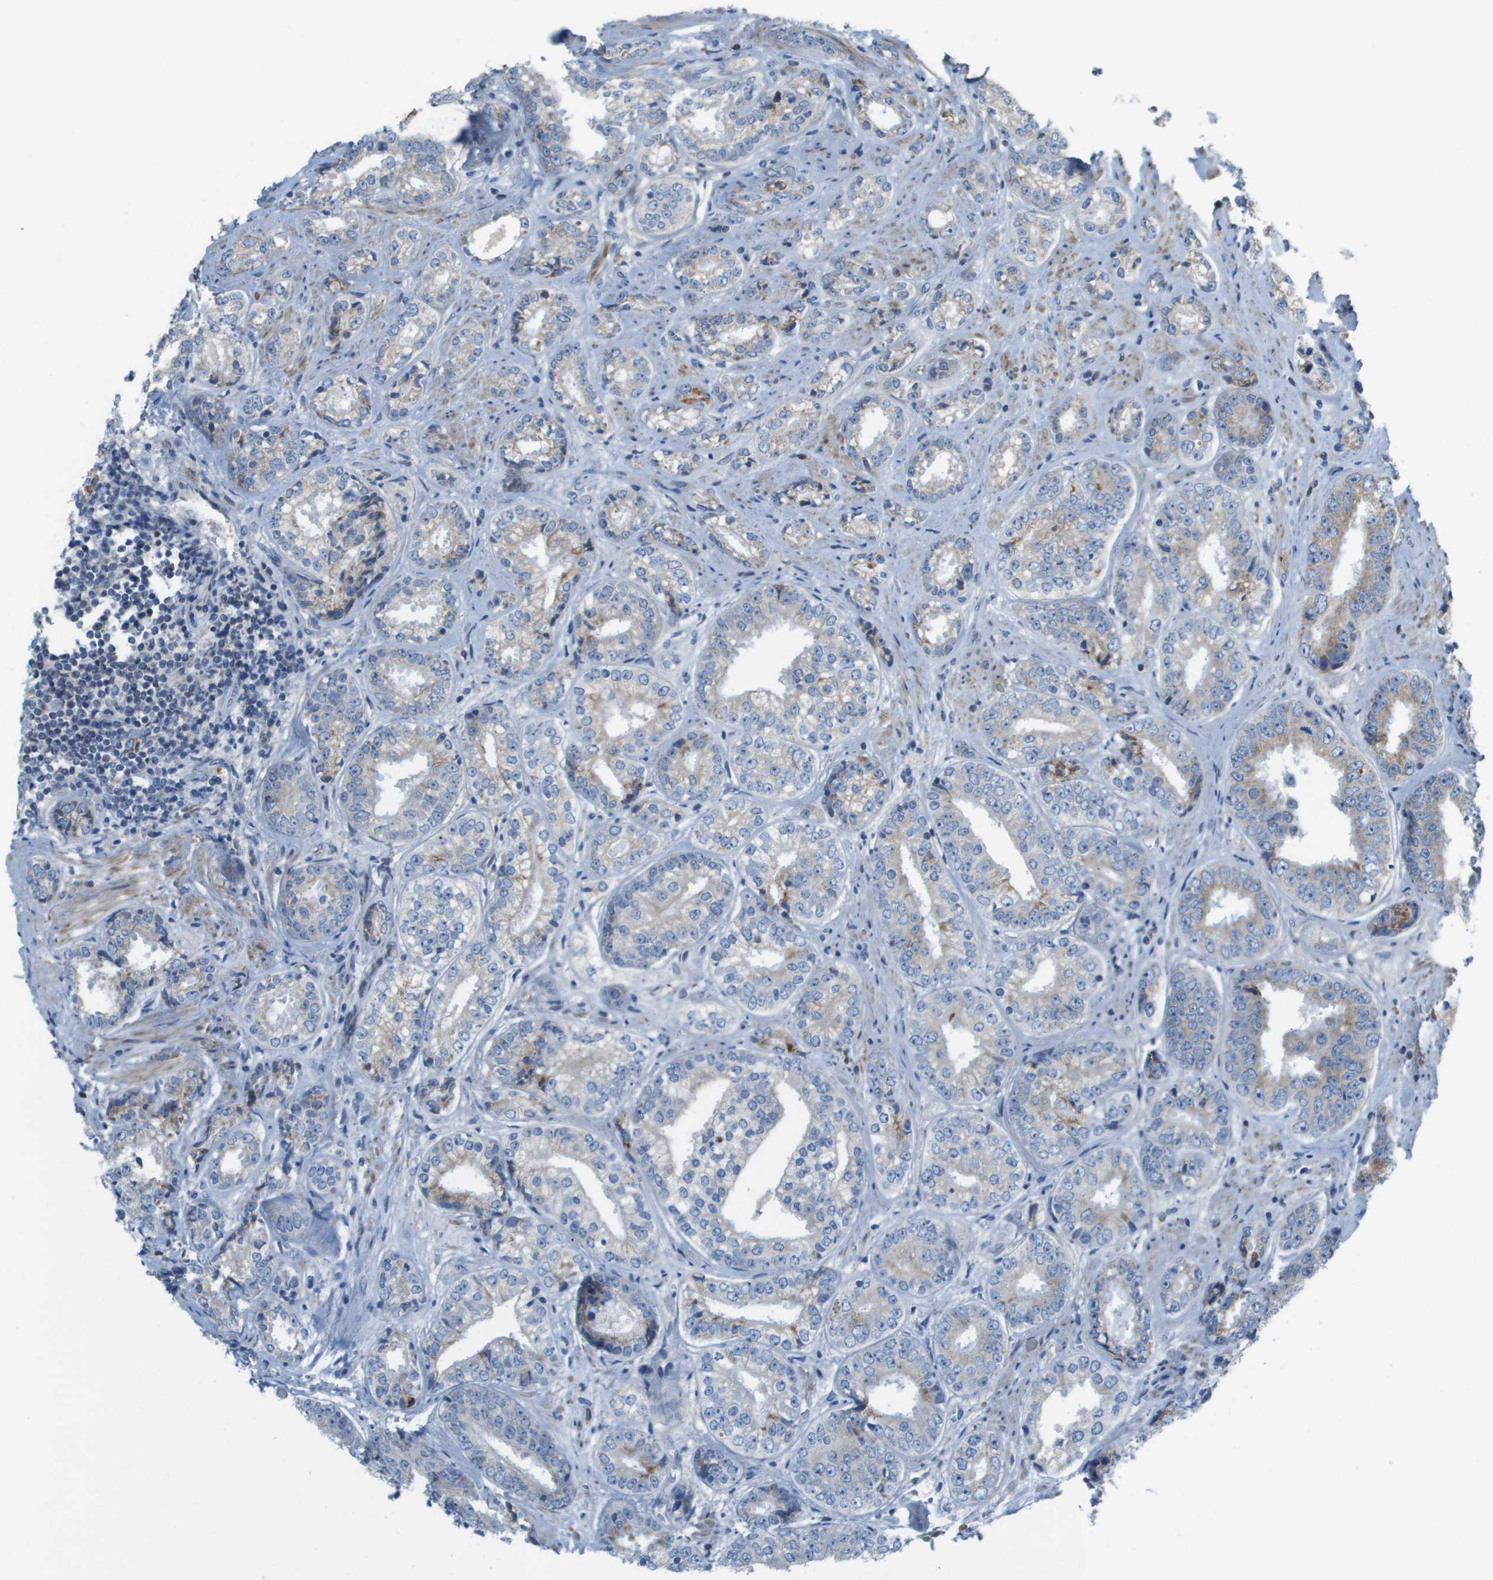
{"staining": {"intensity": "moderate", "quantity": "<25%", "location": "cytoplasmic/membranous"}, "tissue": "prostate cancer", "cell_type": "Tumor cells", "image_type": "cancer", "snomed": [{"axis": "morphology", "description": "Adenocarcinoma, High grade"}, {"axis": "topography", "description": "Prostate"}], "caption": "DAB (3,3'-diaminobenzidine) immunohistochemical staining of human prostate cancer (adenocarcinoma (high-grade)) demonstrates moderate cytoplasmic/membranous protein expression in approximately <25% of tumor cells. The staining was performed using DAB, with brown indicating positive protein expression. Nuclei are stained blue with hematoxylin.", "gene": "GALNT6", "patient": {"sex": "male", "age": 61}}